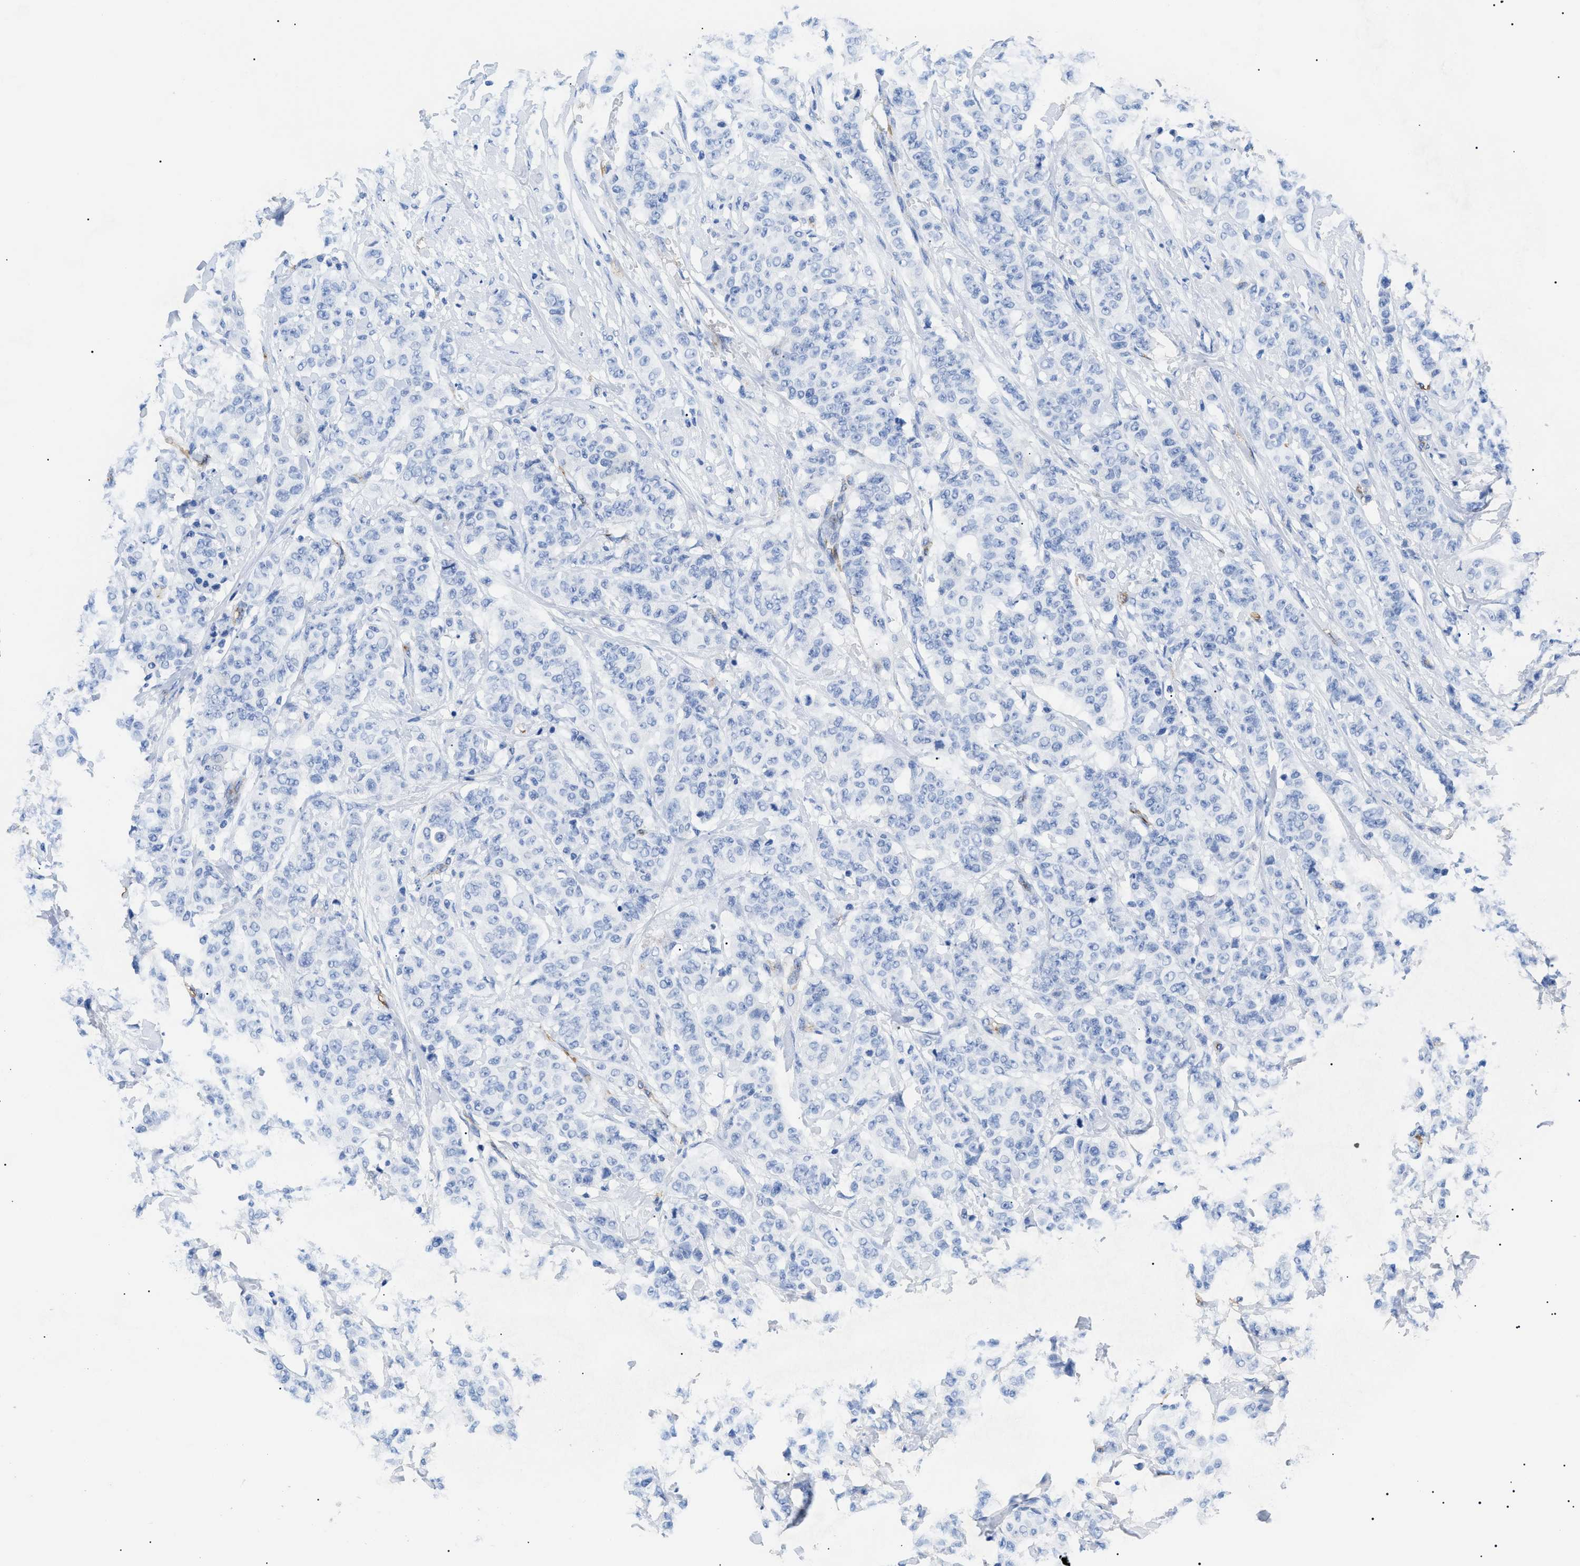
{"staining": {"intensity": "negative", "quantity": "none", "location": "none"}, "tissue": "breast cancer", "cell_type": "Tumor cells", "image_type": "cancer", "snomed": [{"axis": "morphology", "description": "Normal tissue, NOS"}, {"axis": "morphology", "description": "Duct carcinoma"}, {"axis": "topography", "description": "Breast"}], "caption": "High power microscopy histopathology image of an immunohistochemistry (IHC) photomicrograph of breast intraductal carcinoma, revealing no significant positivity in tumor cells. (Brightfield microscopy of DAB immunohistochemistry (IHC) at high magnification).", "gene": "PODXL", "patient": {"sex": "female", "age": 40}}